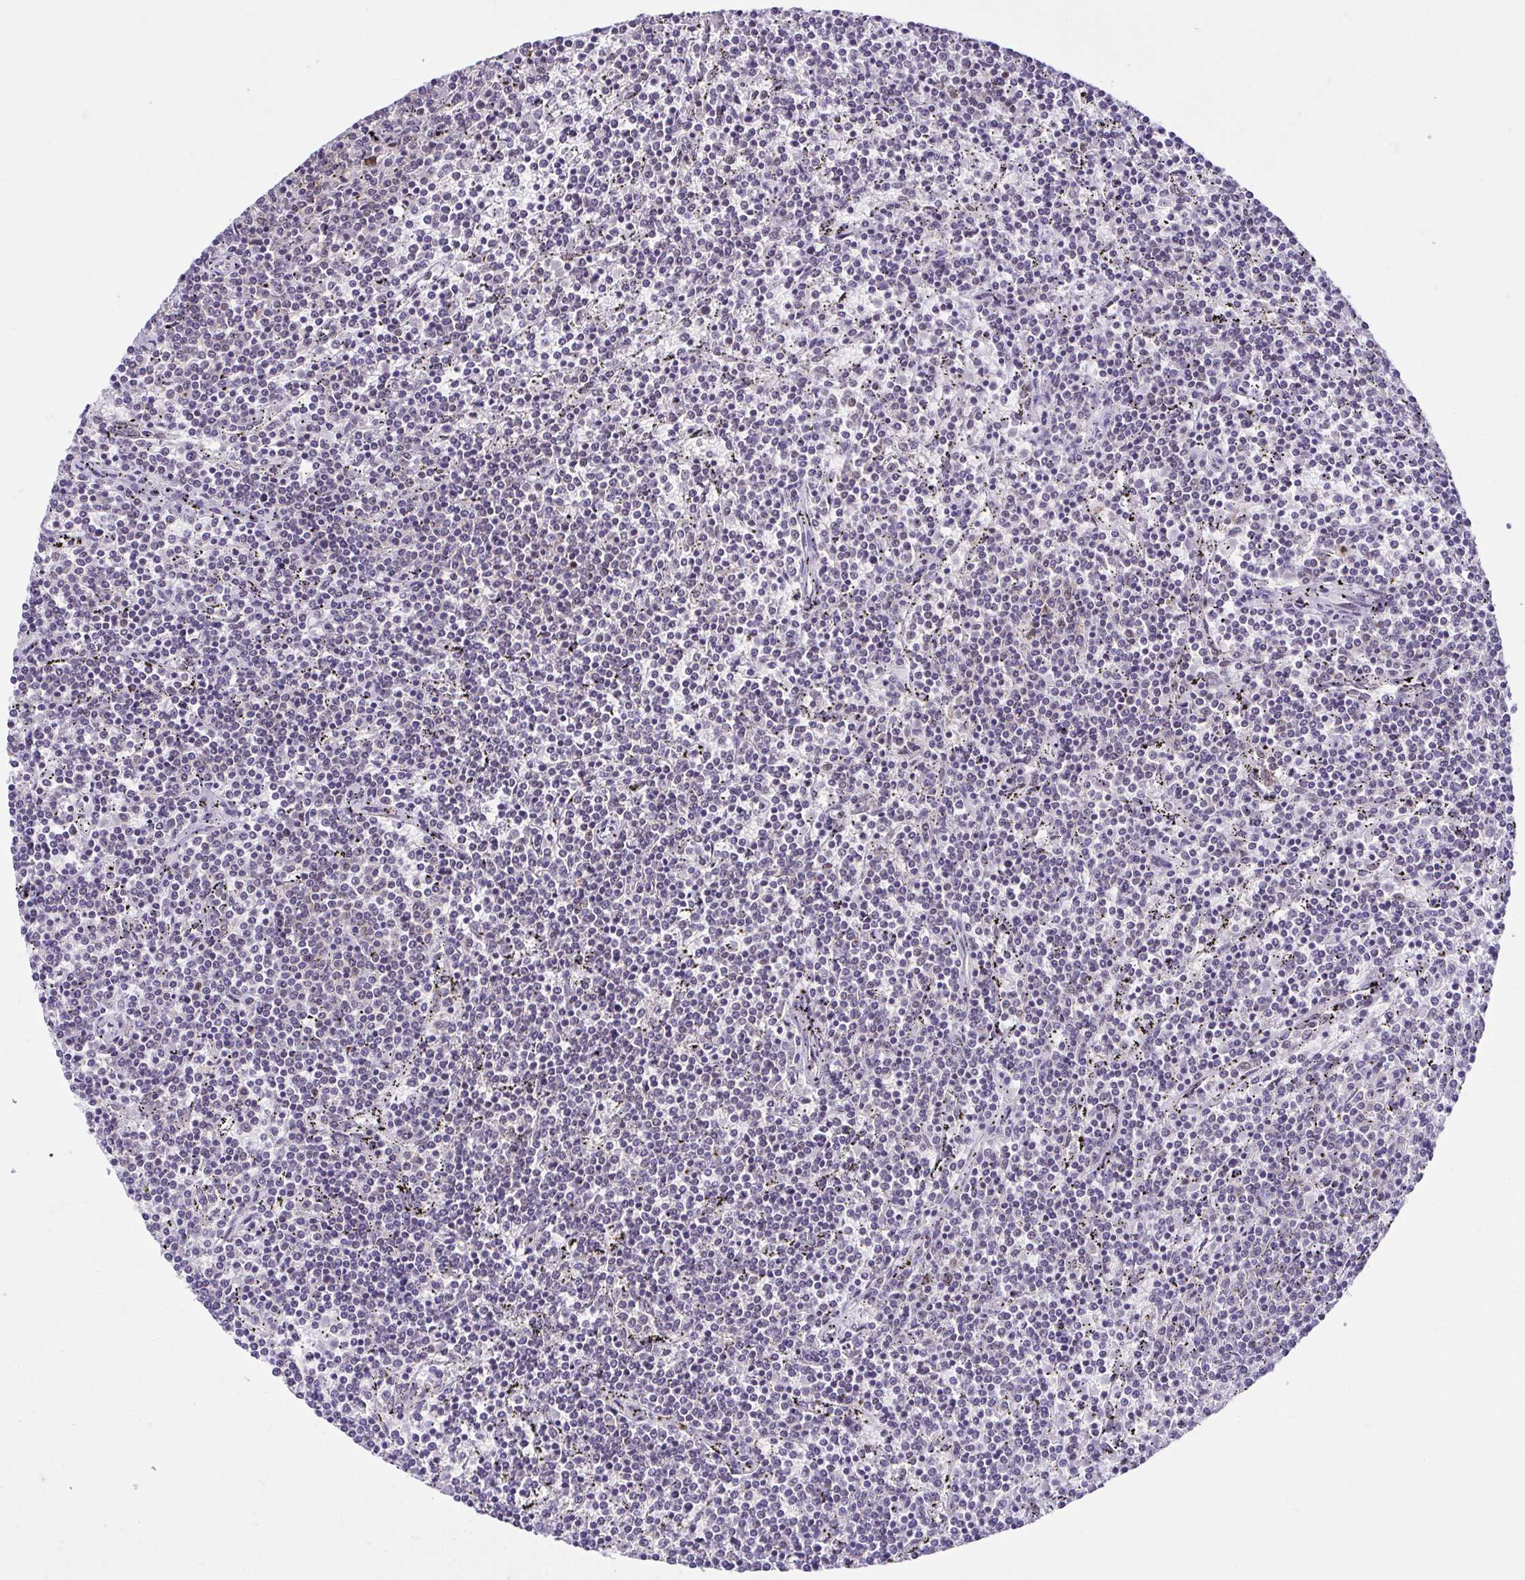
{"staining": {"intensity": "negative", "quantity": "none", "location": "none"}, "tissue": "lymphoma", "cell_type": "Tumor cells", "image_type": "cancer", "snomed": [{"axis": "morphology", "description": "Malignant lymphoma, non-Hodgkin's type, Low grade"}, {"axis": "topography", "description": "Spleen"}], "caption": "IHC of human lymphoma demonstrates no staining in tumor cells. Brightfield microscopy of immunohistochemistry stained with DAB (brown) and hematoxylin (blue), captured at high magnification.", "gene": "RBM3", "patient": {"sex": "female", "age": 50}}